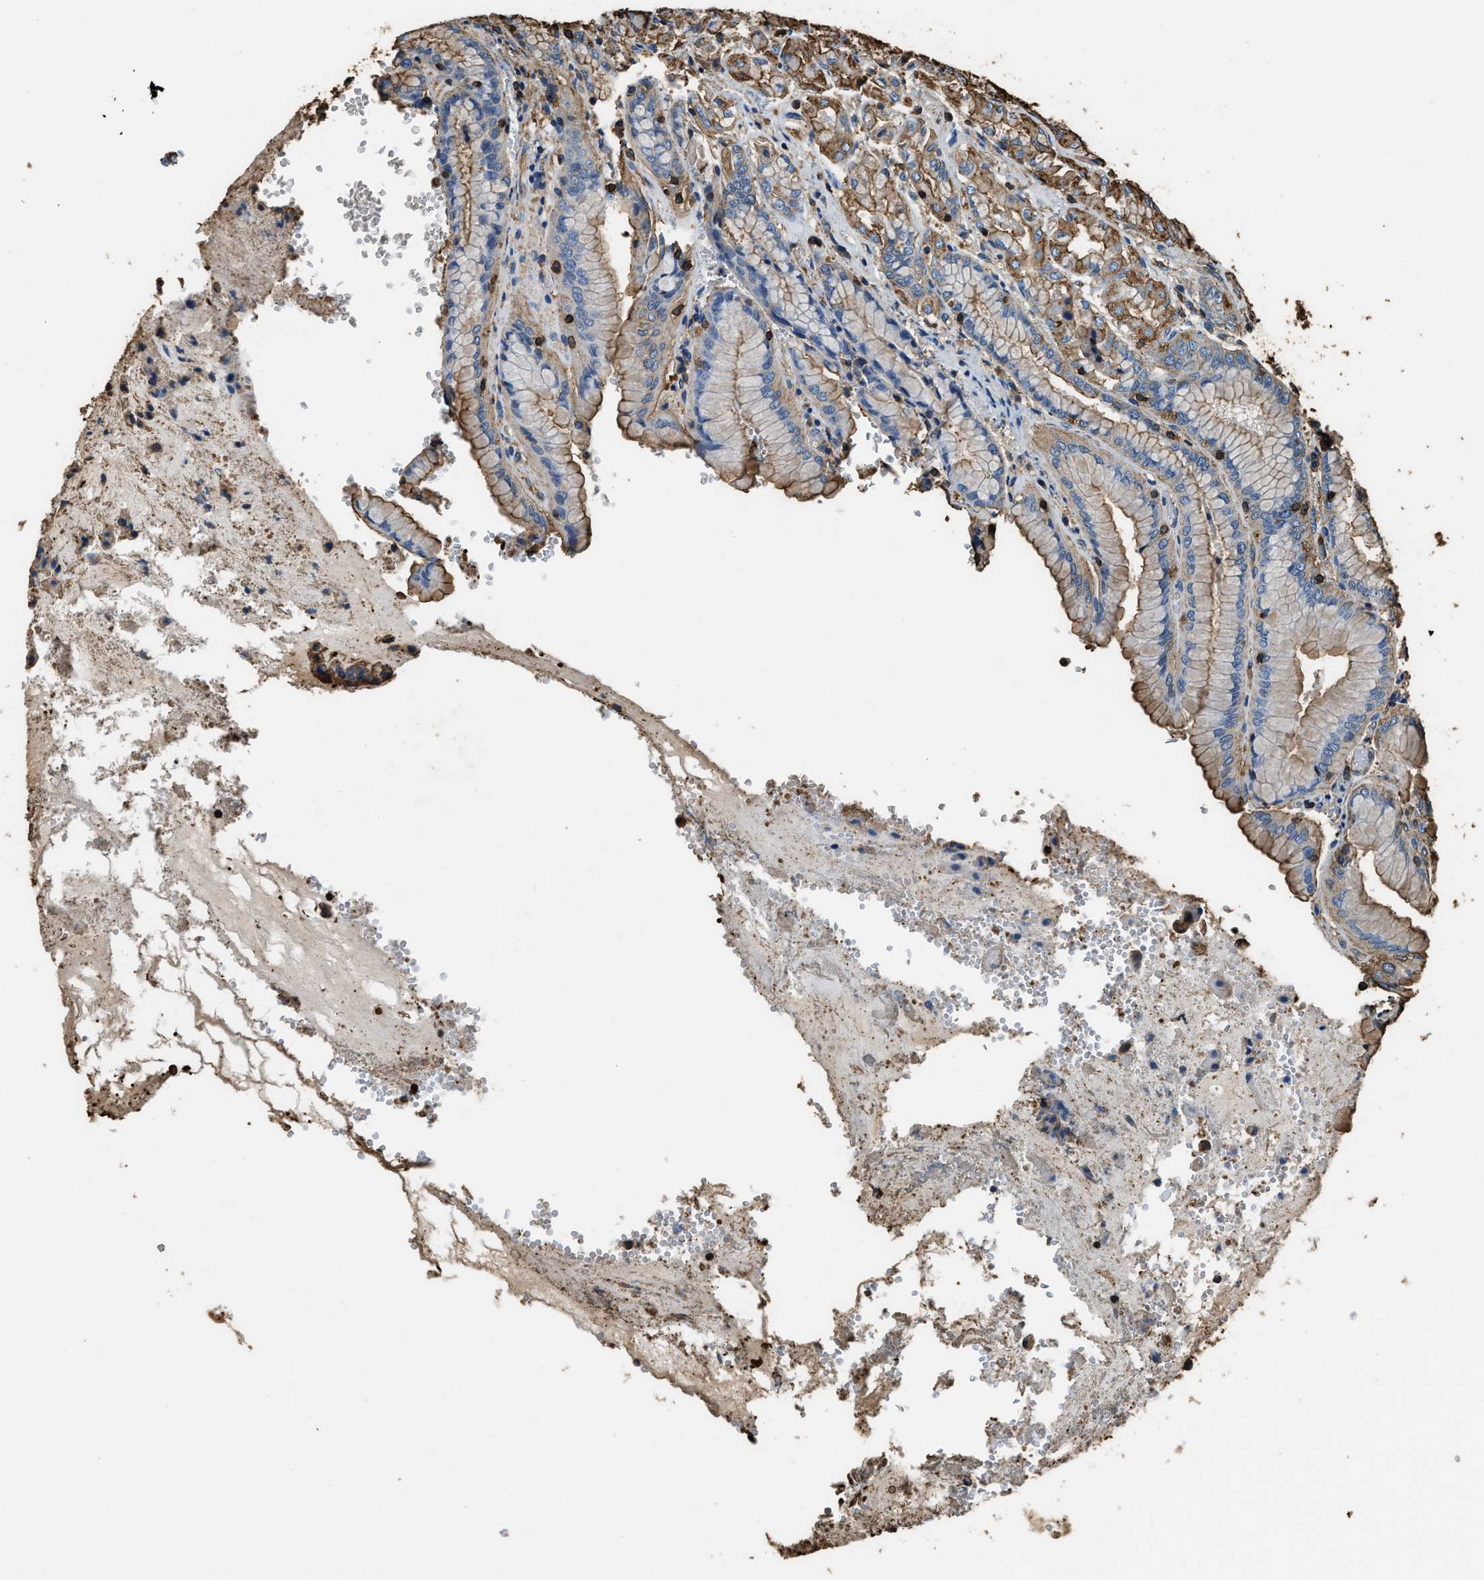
{"staining": {"intensity": "moderate", "quantity": ">75%", "location": "cytoplasmic/membranous"}, "tissue": "stomach", "cell_type": "Glandular cells", "image_type": "normal", "snomed": [{"axis": "morphology", "description": "Normal tissue, NOS"}, {"axis": "topography", "description": "Stomach"}, {"axis": "topography", "description": "Stomach, lower"}], "caption": "This is a photomicrograph of immunohistochemistry (IHC) staining of benign stomach, which shows moderate expression in the cytoplasmic/membranous of glandular cells.", "gene": "ACCS", "patient": {"sex": "female", "age": 56}}